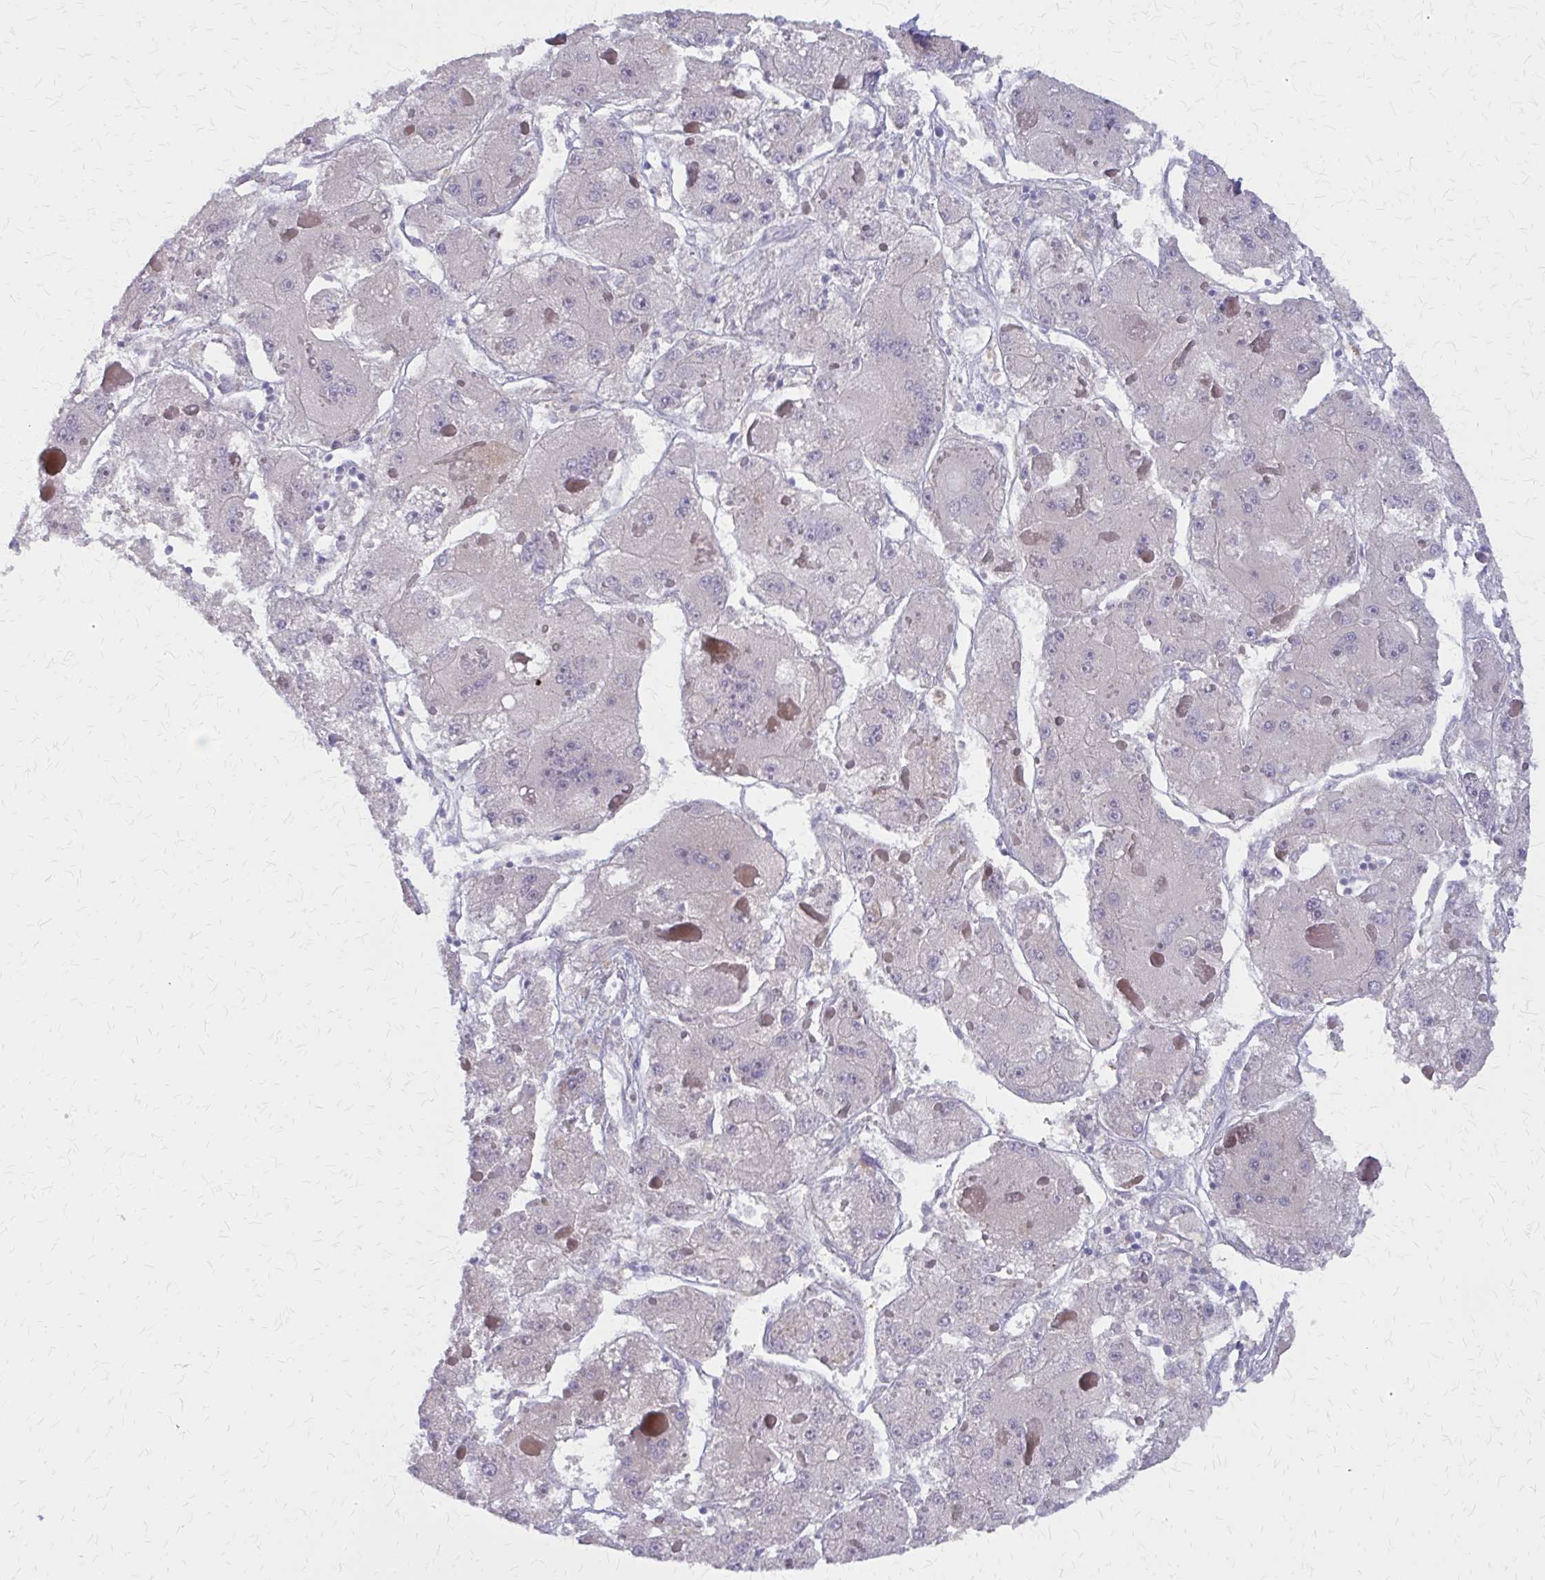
{"staining": {"intensity": "negative", "quantity": "none", "location": "none"}, "tissue": "liver cancer", "cell_type": "Tumor cells", "image_type": "cancer", "snomed": [{"axis": "morphology", "description": "Carcinoma, Hepatocellular, NOS"}, {"axis": "topography", "description": "Liver"}], "caption": "DAB (3,3'-diaminobenzidine) immunohistochemical staining of liver cancer demonstrates no significant positivity in tumor cells. (Brightfield microscopy of DAB immunohistochemistry (IHC) at high magnification).", "gene": "GLYATL2", "patient": {"sex": "female", "age": 73}}